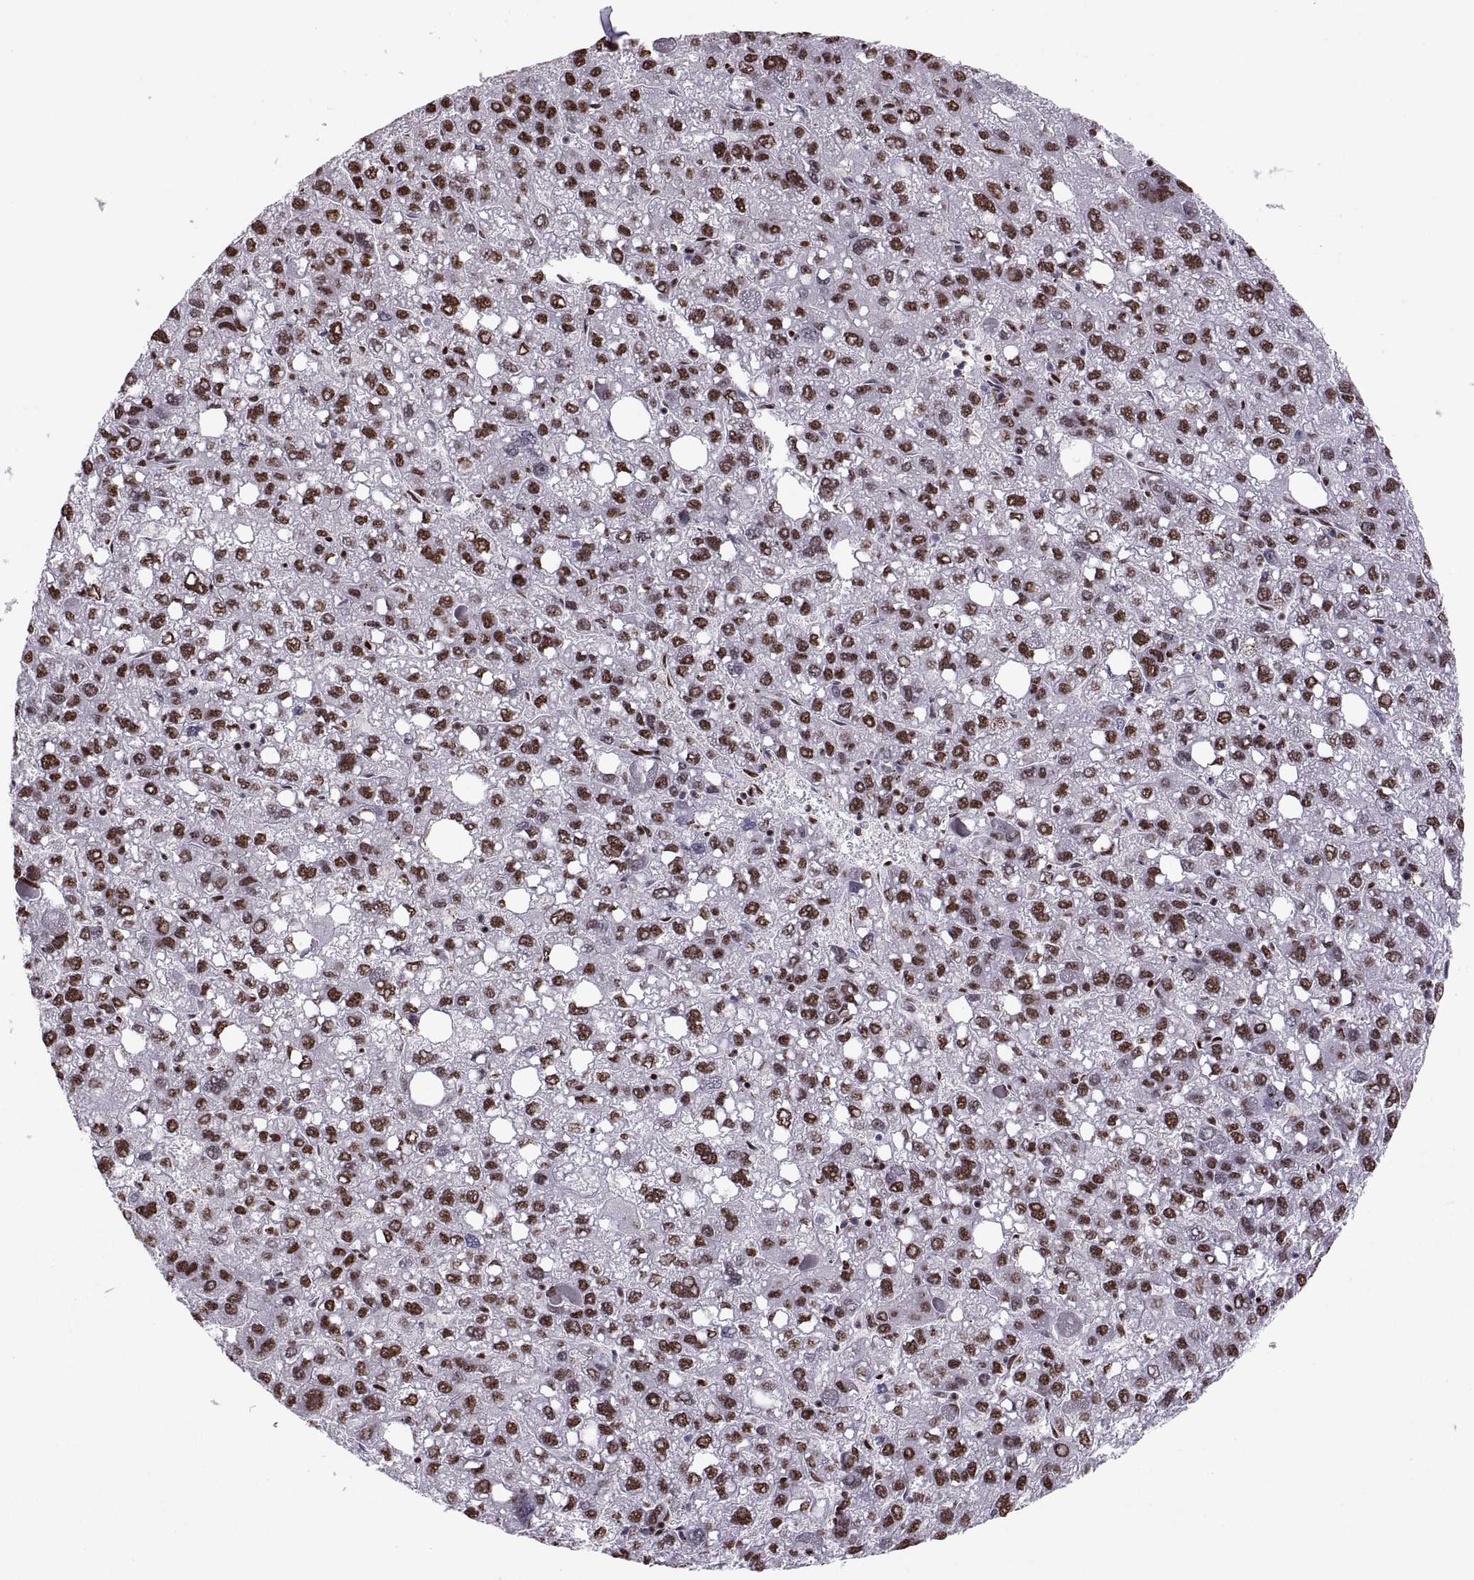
{"staining": {"intensity": "strong", "quantity": ">75%", "location": "nuclear"}, "tissue": "liver cancer", "cell_type": "Tumor cells", "image_type": "cancer", "snomed": [{"axis": "morphology", "description": "Carcinoma, Hepatocellular, NOS"}, {"axis": "topography", "description": "Liver"}], "caption": "Liver cancer (hepatocellular carcinoma) tissue demonstrates strong nuclear positivity in about >75% of tumor cells (IHC, brightfield microscopy, high magnification).", "gene": "SNAI1", "patient": {"sex": "female", "age": 82}}